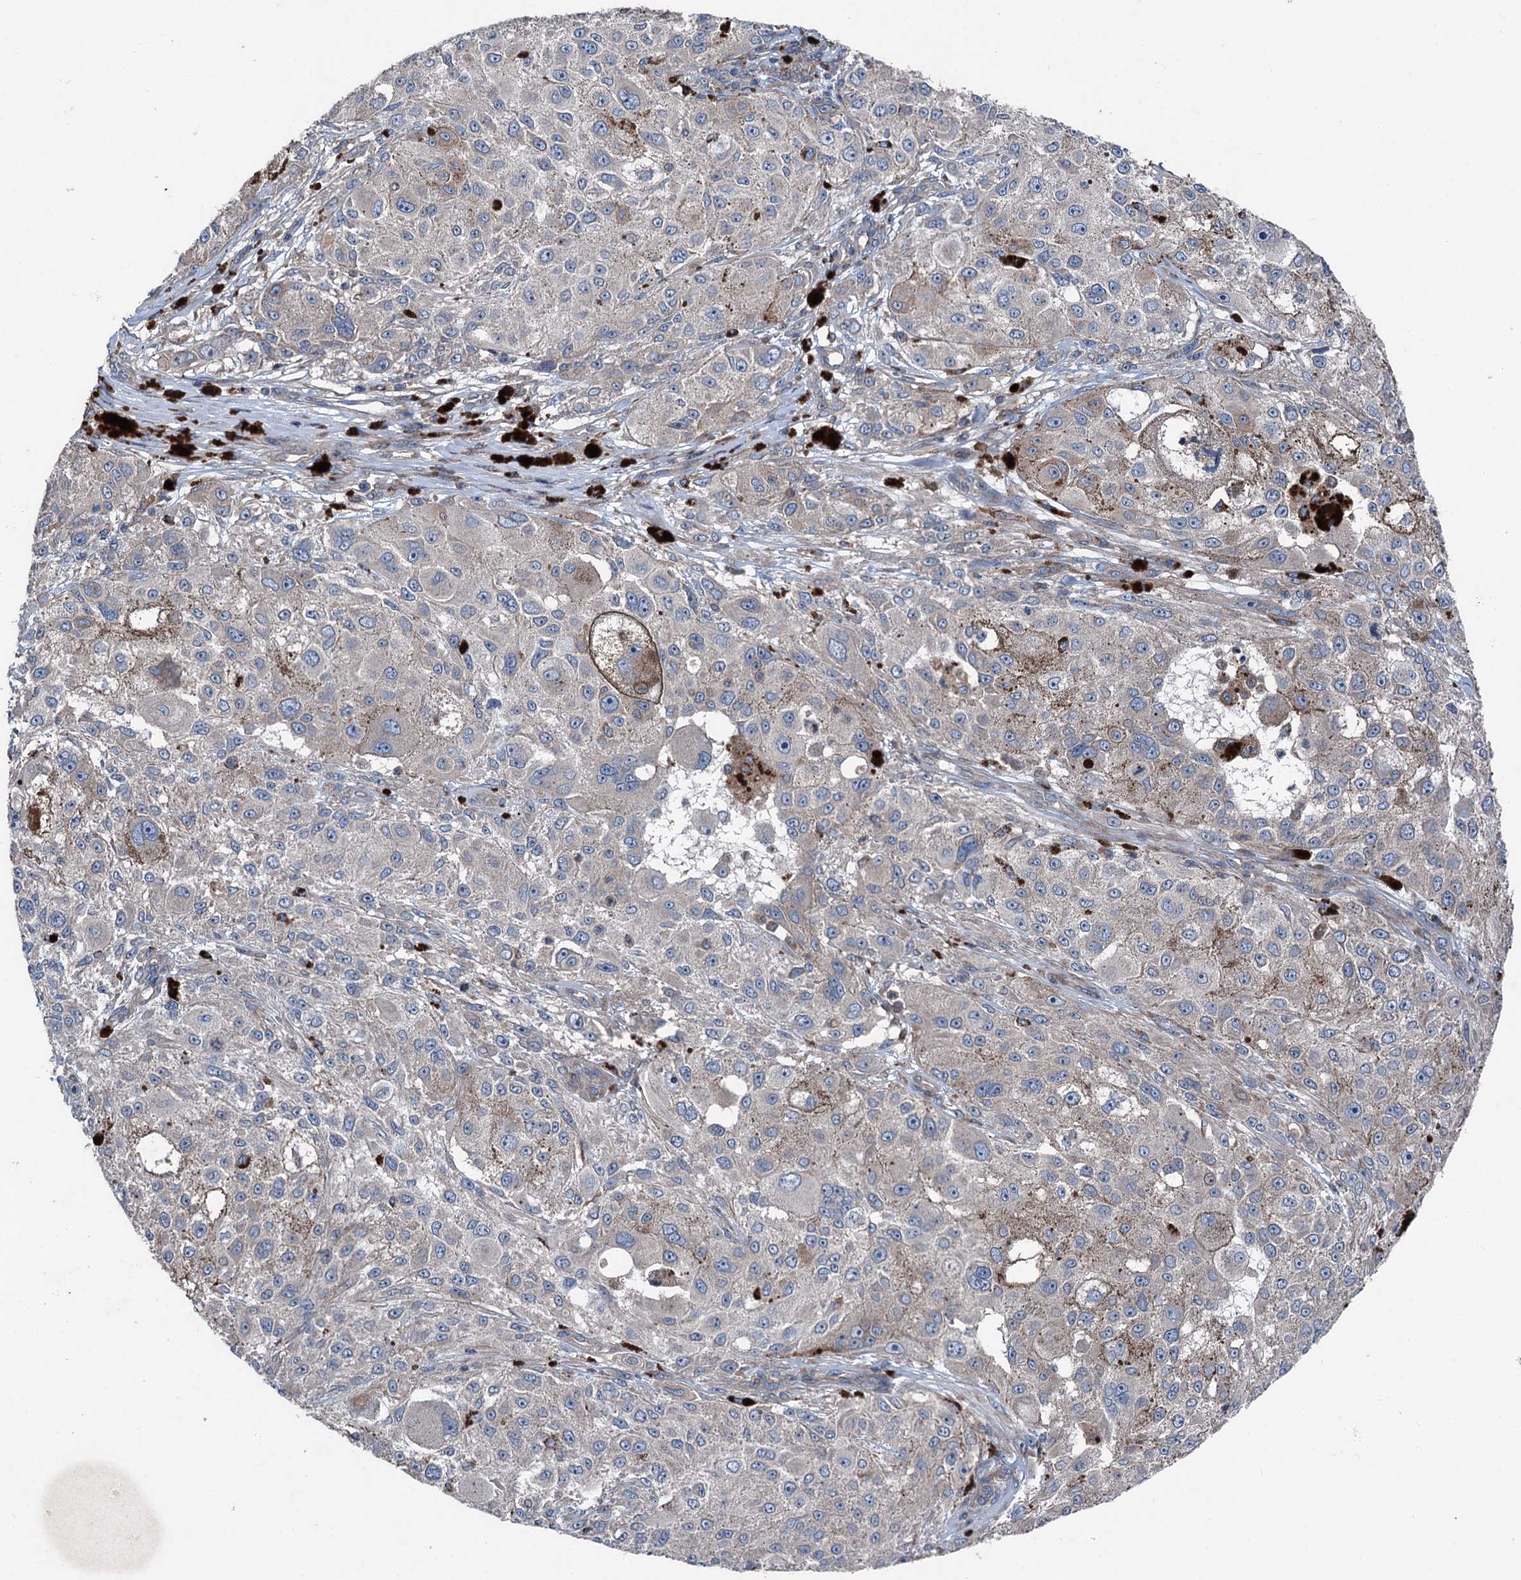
{"staining": {"intensity": "negative", "quantity": "none", "location": "none"}, "tissue": "melanoma", "cell_type": "Tumor cells", "image_type": "cancer", "snomed": [{"axis": "morphology", "description": "Necrosis, NOS"}, {"axis": "morphology", "description": "Malignant melanoma, NOS"}, {"axis": "topography", "description": "Skin"}], "caption": "Malignant melanoma was stained to show a protein in brown. There is no significant staining in tumor cells. Brightfield microscopy of immunohistochemistry (IHC) stained with DAB (3,3'-diaminobenzidine) (brown) and hematoxylin (blue), captured at high magnification.", "gene": "RUFY1", "patient": {"sex": "female", "age": 87}}